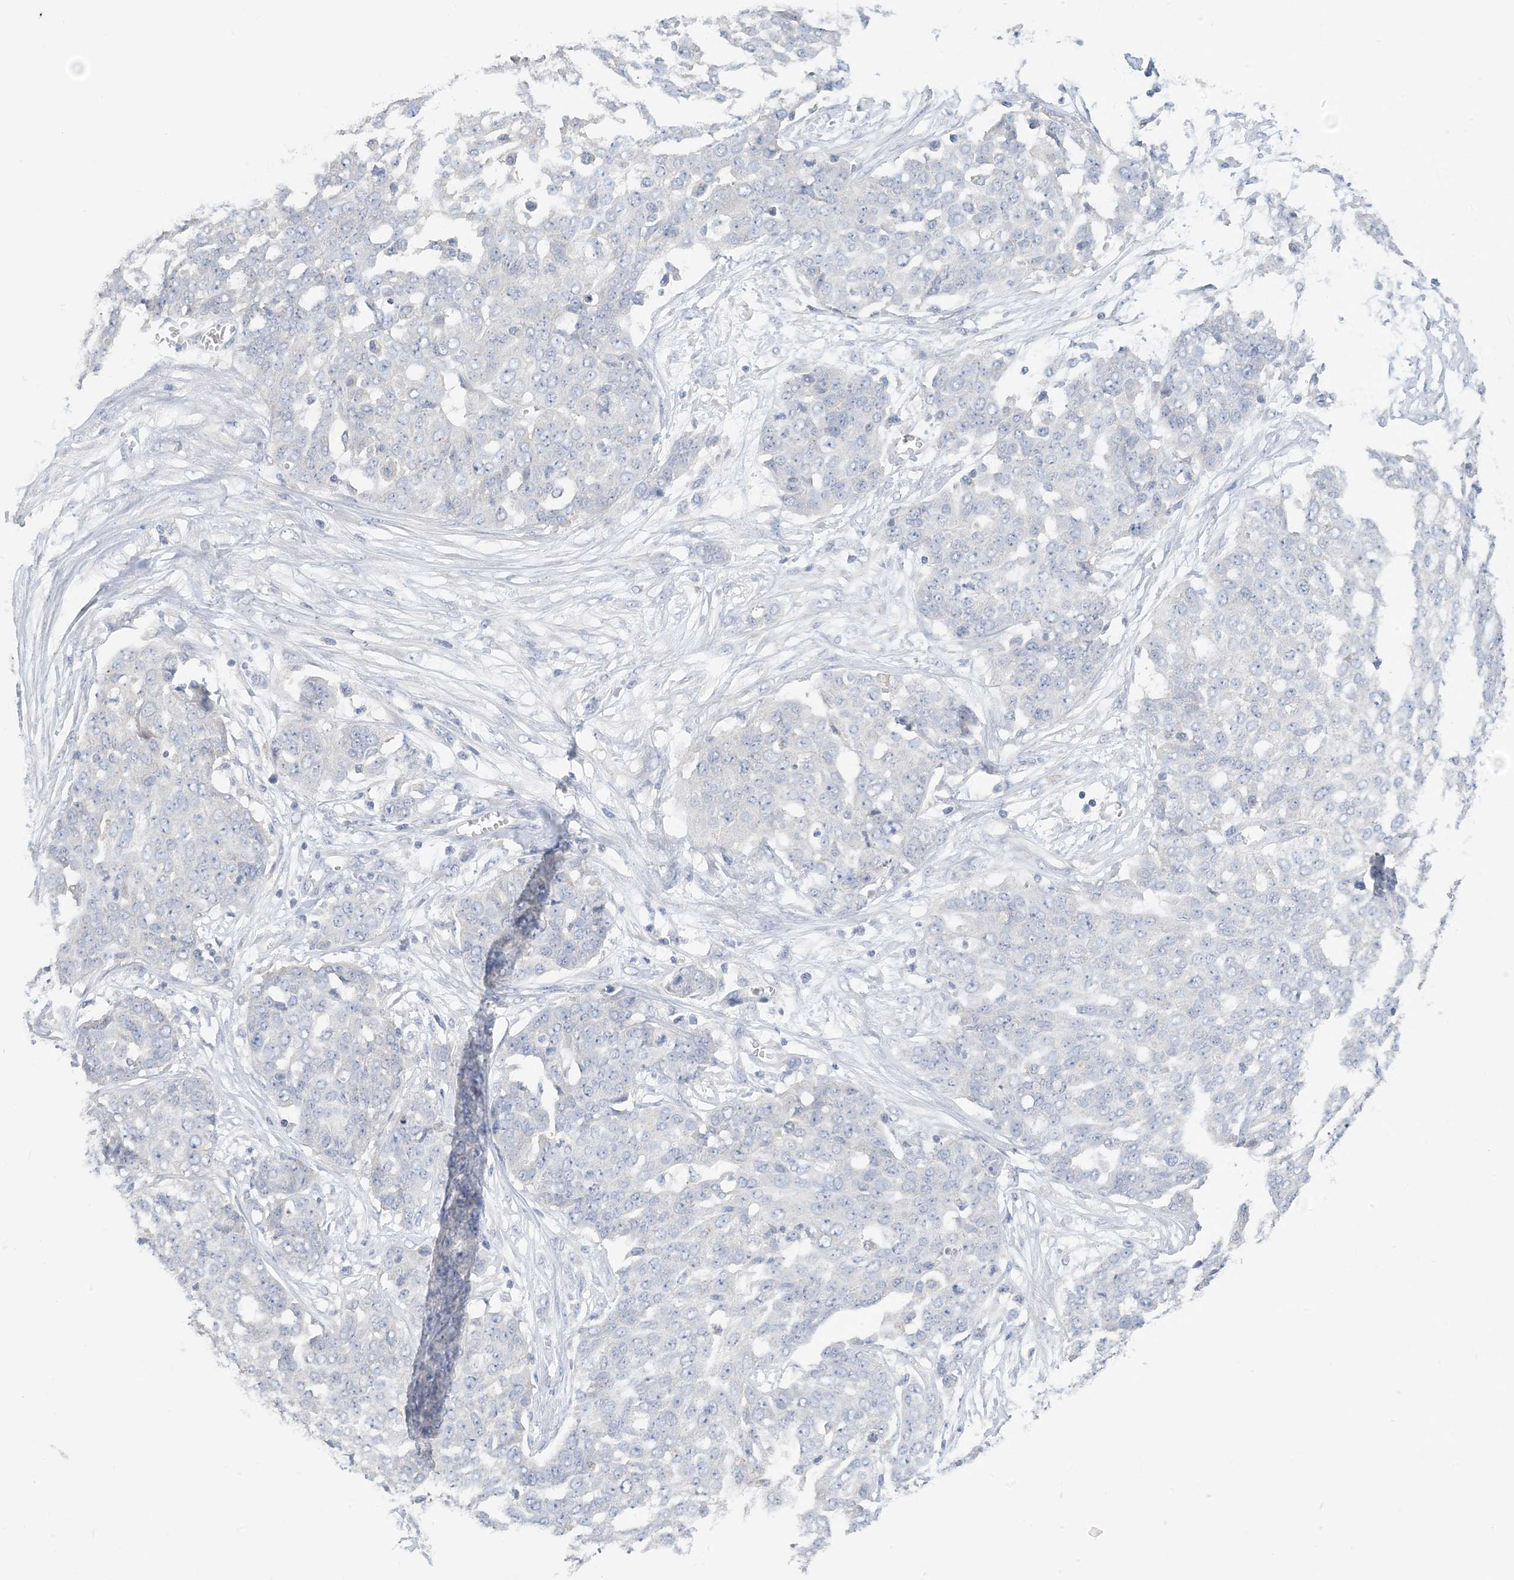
{"staining": {"intensity": "negative", "quantity": "none", "location": "none"}, "tissue": "ovarian cancer", "cell_type": "Tumor cells", "image_type": "cancer", "snomed": [{"axis": "morphology", "description": "Cystadenocarcinoma, serous, NOS"}, {"axis": "topography", "description": "Soft tissue"}, {"axis": "topography", "description": "Ovary"}], "caption": "An IHC micrograph of ovarian cancer is shown. There is no staining in tumor cells of ovarian cancer.", "gene": "KPRP", "patient": {"sex": "female", "age": 57}}